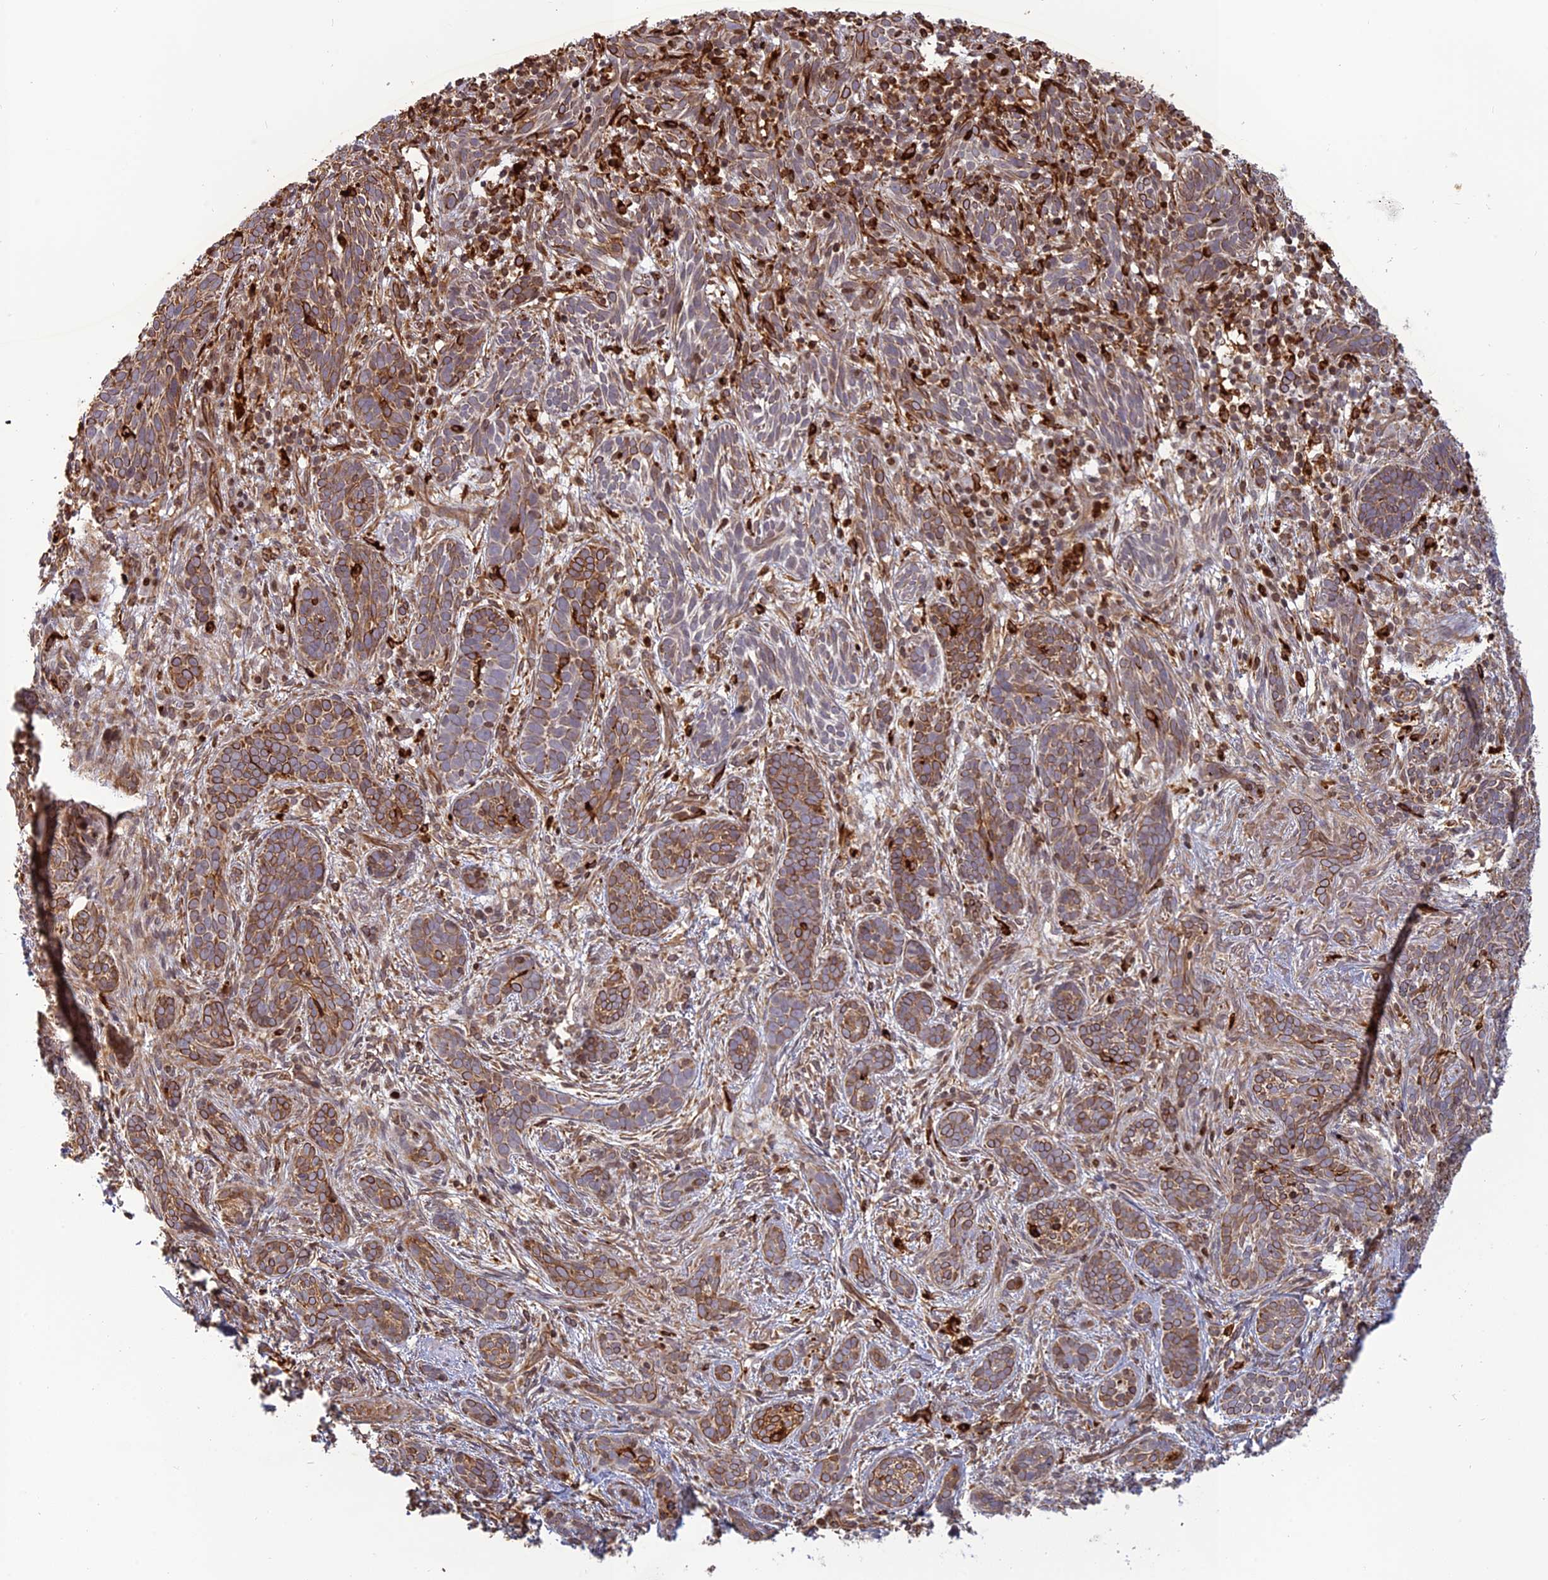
{"staining": {"intensity": "moderate", "quantity": "25%-75%", "location": "cytoplasmic/membranous"}, "tissue": "skin cancer", "cell_type": "Tumor cells", "image_type": "cancer", "snomed": [{"axis": "morphology", "description": "Basal cell carcinoma"}, {"axis": "topography", "description": "Skin"}], "caption": "Immunohistochemical staining of human skin basal cell carcinoma exhibits medium levels of moderate cytoplasmic/membranous protein staining in about 25%-75% of tumor cells.", "gene": "APOBR", "patient": {"sex": "male", "age": 71}}